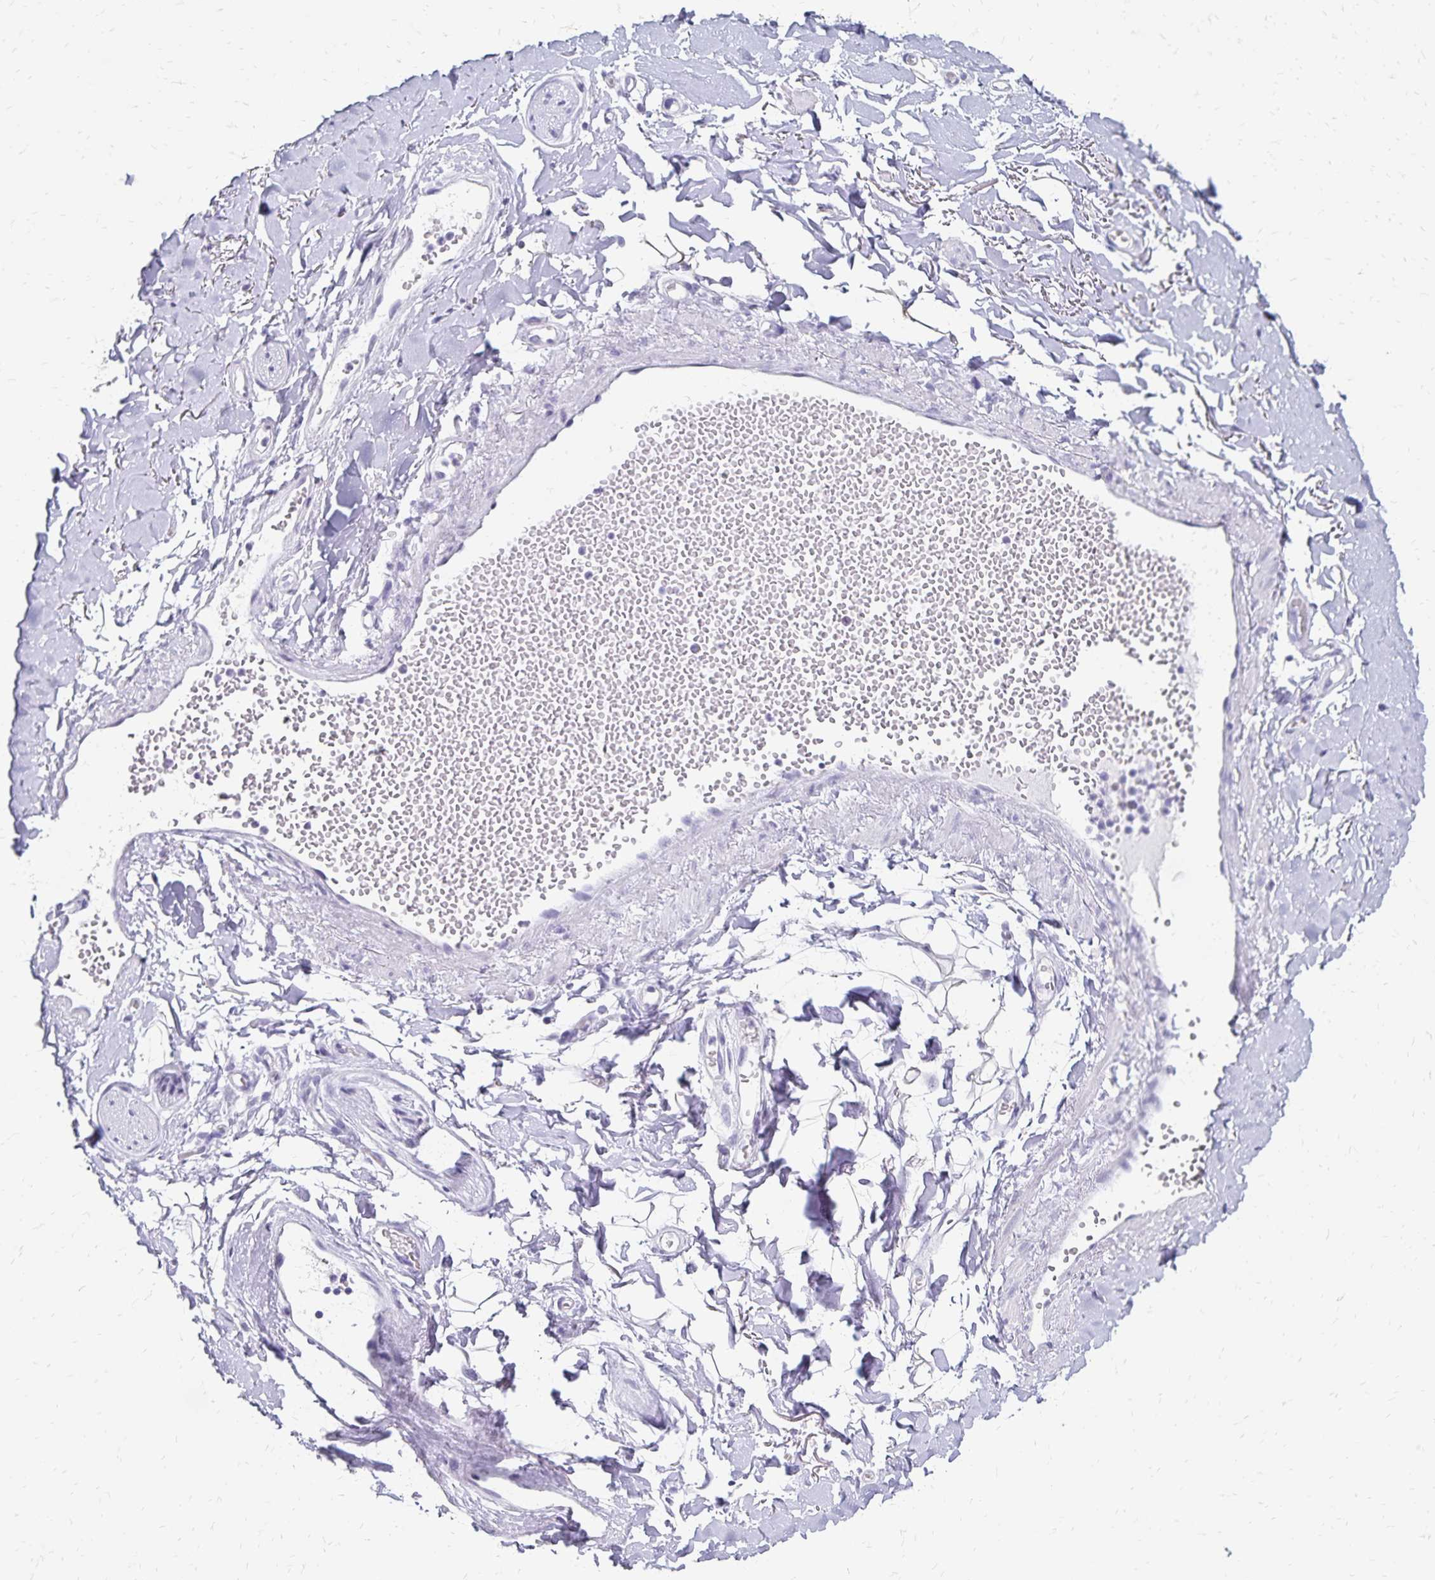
{"staining": {"intensity": "negative", "quantity": "none", "location": "none"}, "tissue": "adipose tissue", "cell_type": "Adipocytes", "image_type": "normal", "snomed": [{"axis": "morphology", "description": "Normal tissue, NOS"}, {"axis": "topography", "description": "Anal"}, {"axis": "topography", "description": "Peripheral nerve tissue"}], "caption": "Immunohistochemistry histopathology image of unremarkable adipose tissue: human adipose tissue stained with DAB exhibits no significant protein positivity in adipocytes. Brightfield microscopy of immunohistochemistry stained with DAB (3,3'-diaminobenzidine) (brown) and hematoxylin (blue), captured at high magnification.", "gene": "GIP", "patient": {"sex": "male", "age": 78}}